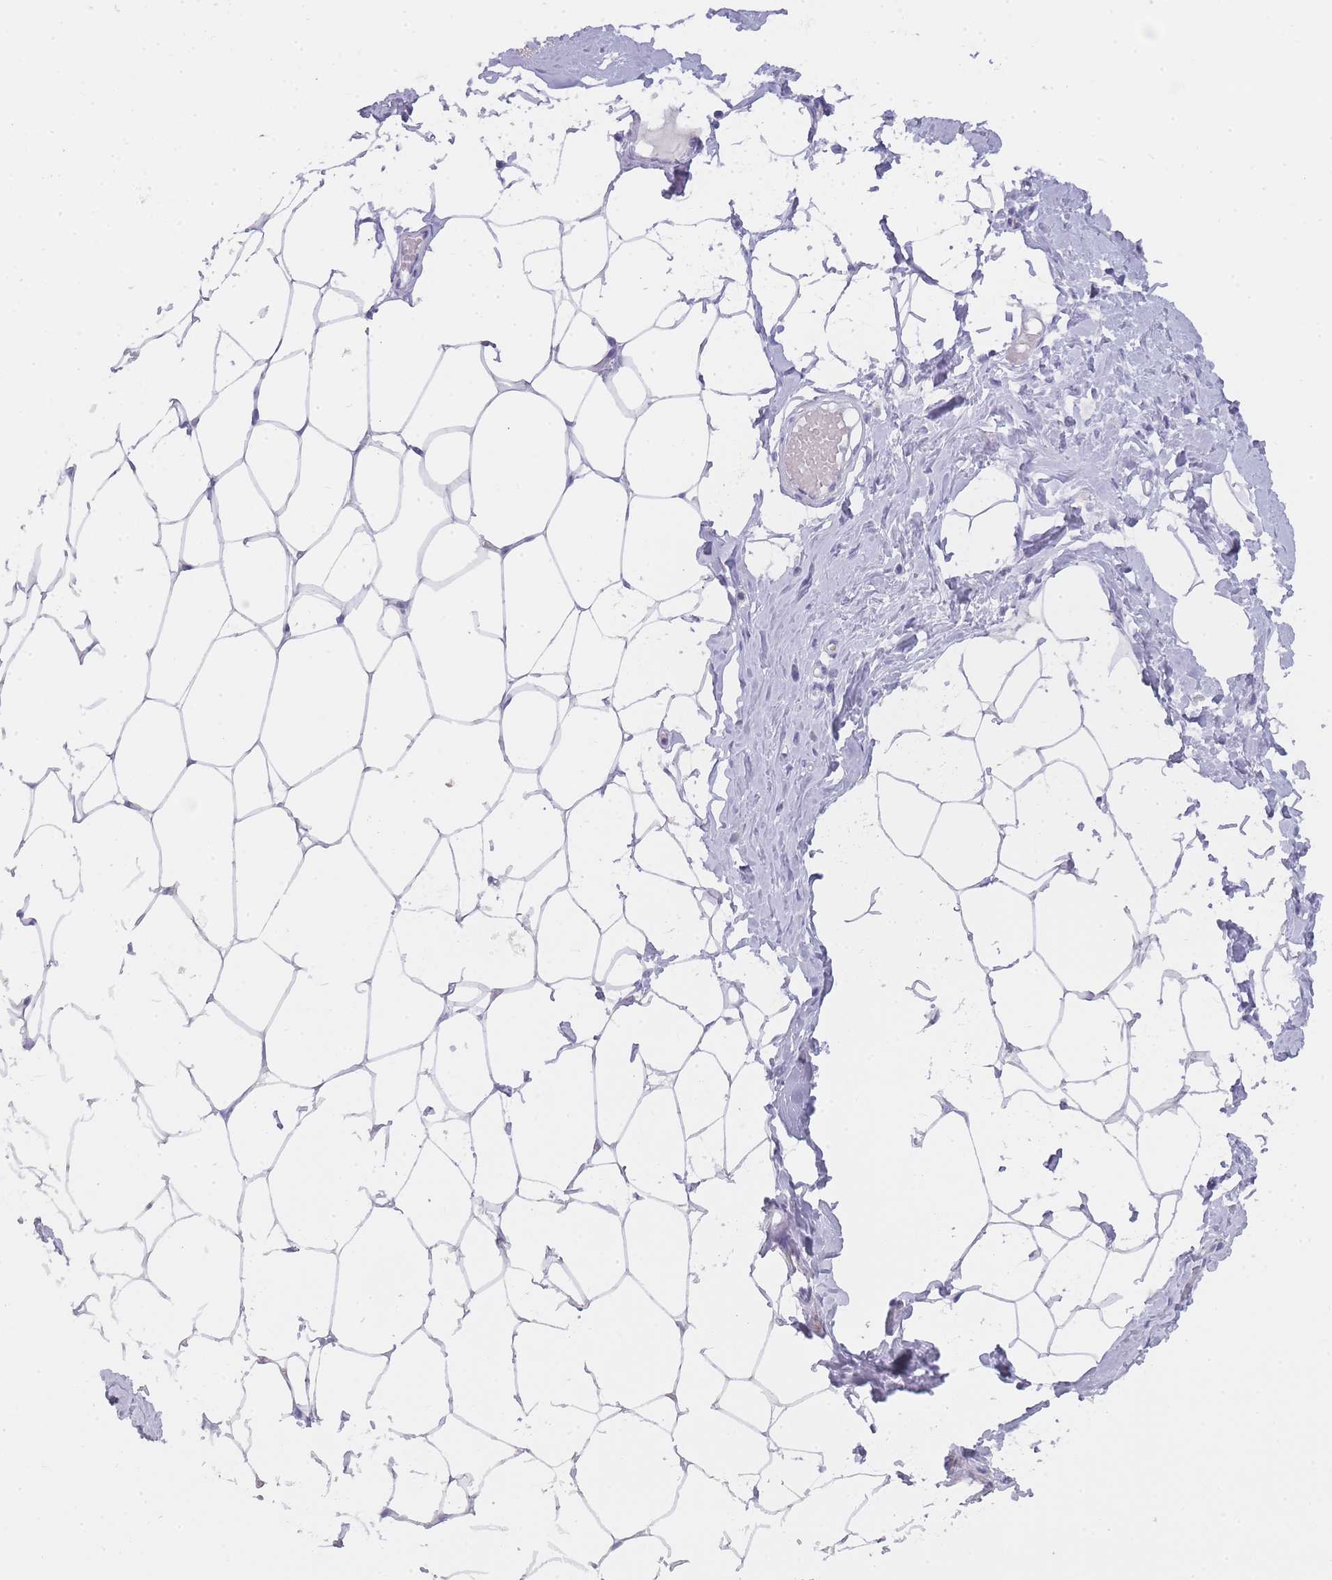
{"staining": {"intensity": "negative", "quantity": "none", "location": "none"}, "tissue": "breast", "cell_type": "Adipocytes", "image_type": "normal", "snomed": [{"axis": "morphology", "description": "Normal tissue, NOS"}, {"axis": "topography", "description": "Breast"}], "caption": "This histopathology image is of benign breast stained with immunohistochemistry (IHC) to label a protein in brown with the nuclei are counter-stained blue. There is no staining in adipocytes. Nuclei are stained in blue.", "gene": "TCP11X1", "patient": {"sex": "female", "age": 27}}